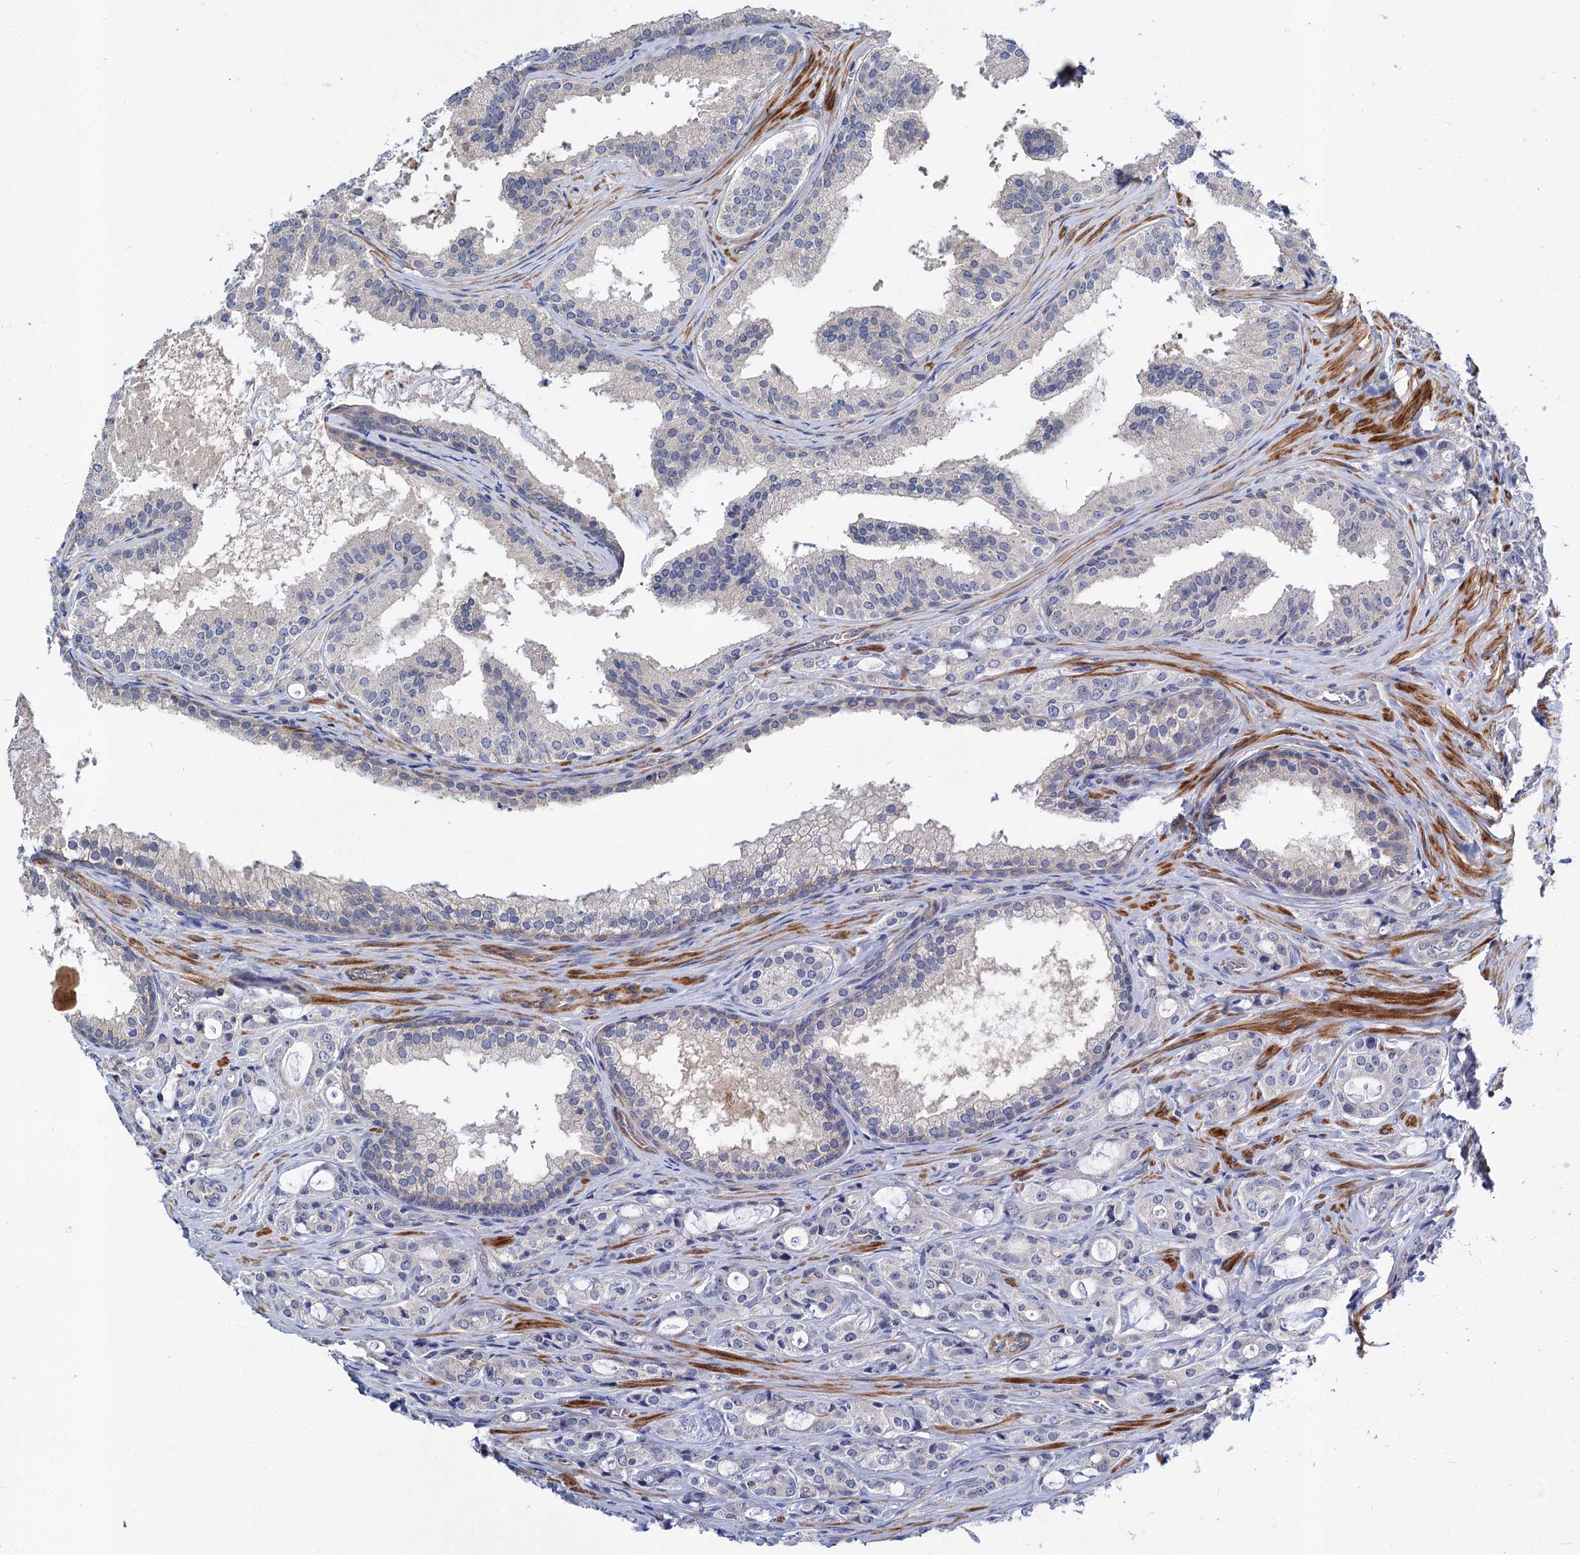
{"staining": {"intensity": "negative", "quantity": "none", "location": "none"}, "tissue": "prostate cancer", "cell_type": "Tumor cells", "image_type": "cancer", "snomed": [{"axis": "morphology", "description": "Adenocarcinoma, High grade"}, {"axis": "topography", "description": "Prostate"}], "caption": "A photomicrograph of human prostate adenocarcinoma (high-grade) is negative for staining in tumor cells.", "gene": "NUDCD2", "patient": {"sex": "male", "age": 63}}